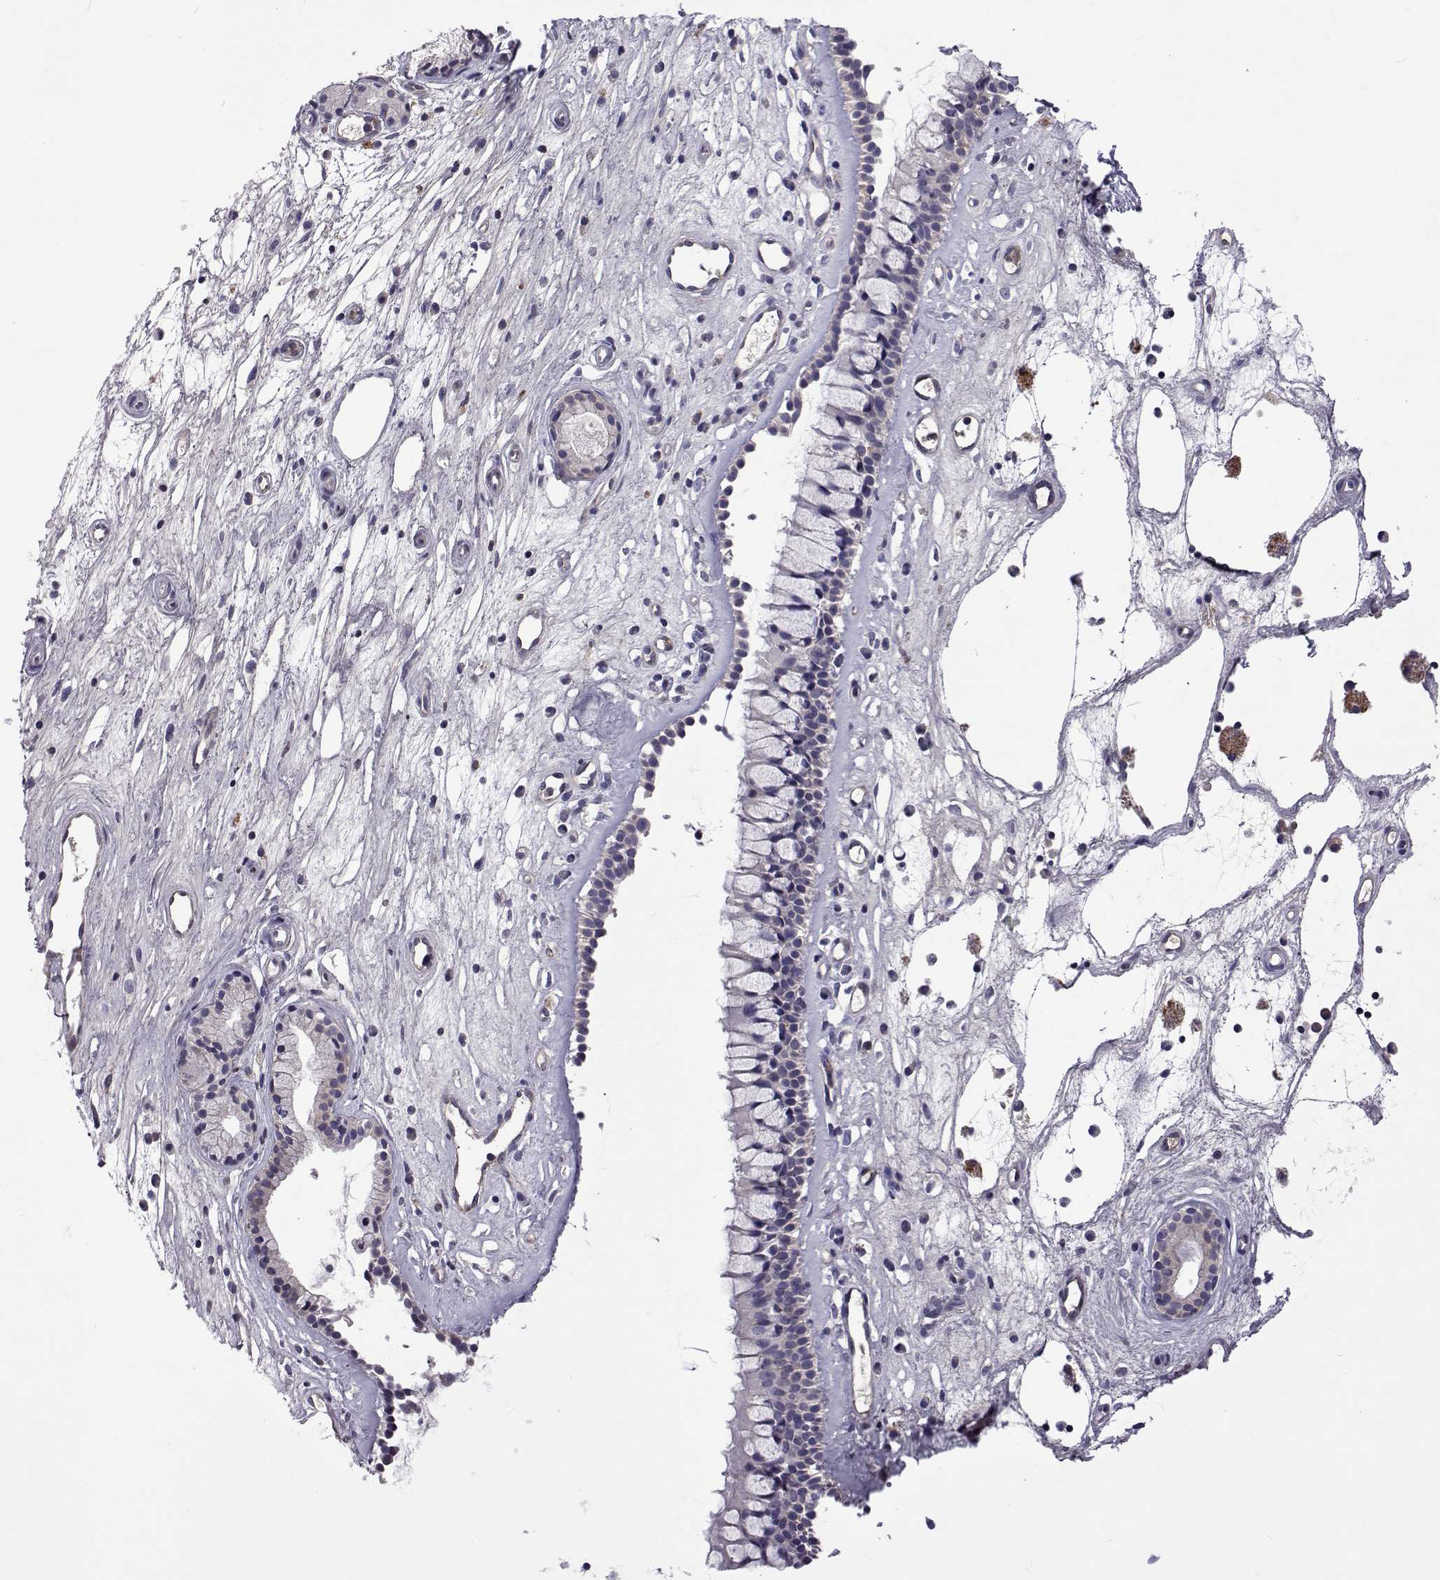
{"staining": {"intensity": "negative", "quantity": "none", "location": "none"}, "tissue": "nasopharynx", "cell_type": "Respiratory epithelial cells", "image_type": "normal", "snomed": [{"axis": "morphology", "description": "Normal tissue, NOS"}, {"axis": "topography", "description": "Nasopharynx"}], "caption": "Human nasopharynx stained for a protein using immunohistochemistry demonstrates no expression in respiratory epithelial cells.", "gene": "TCF15", "patient": {"sex": "female", "age": 52}}